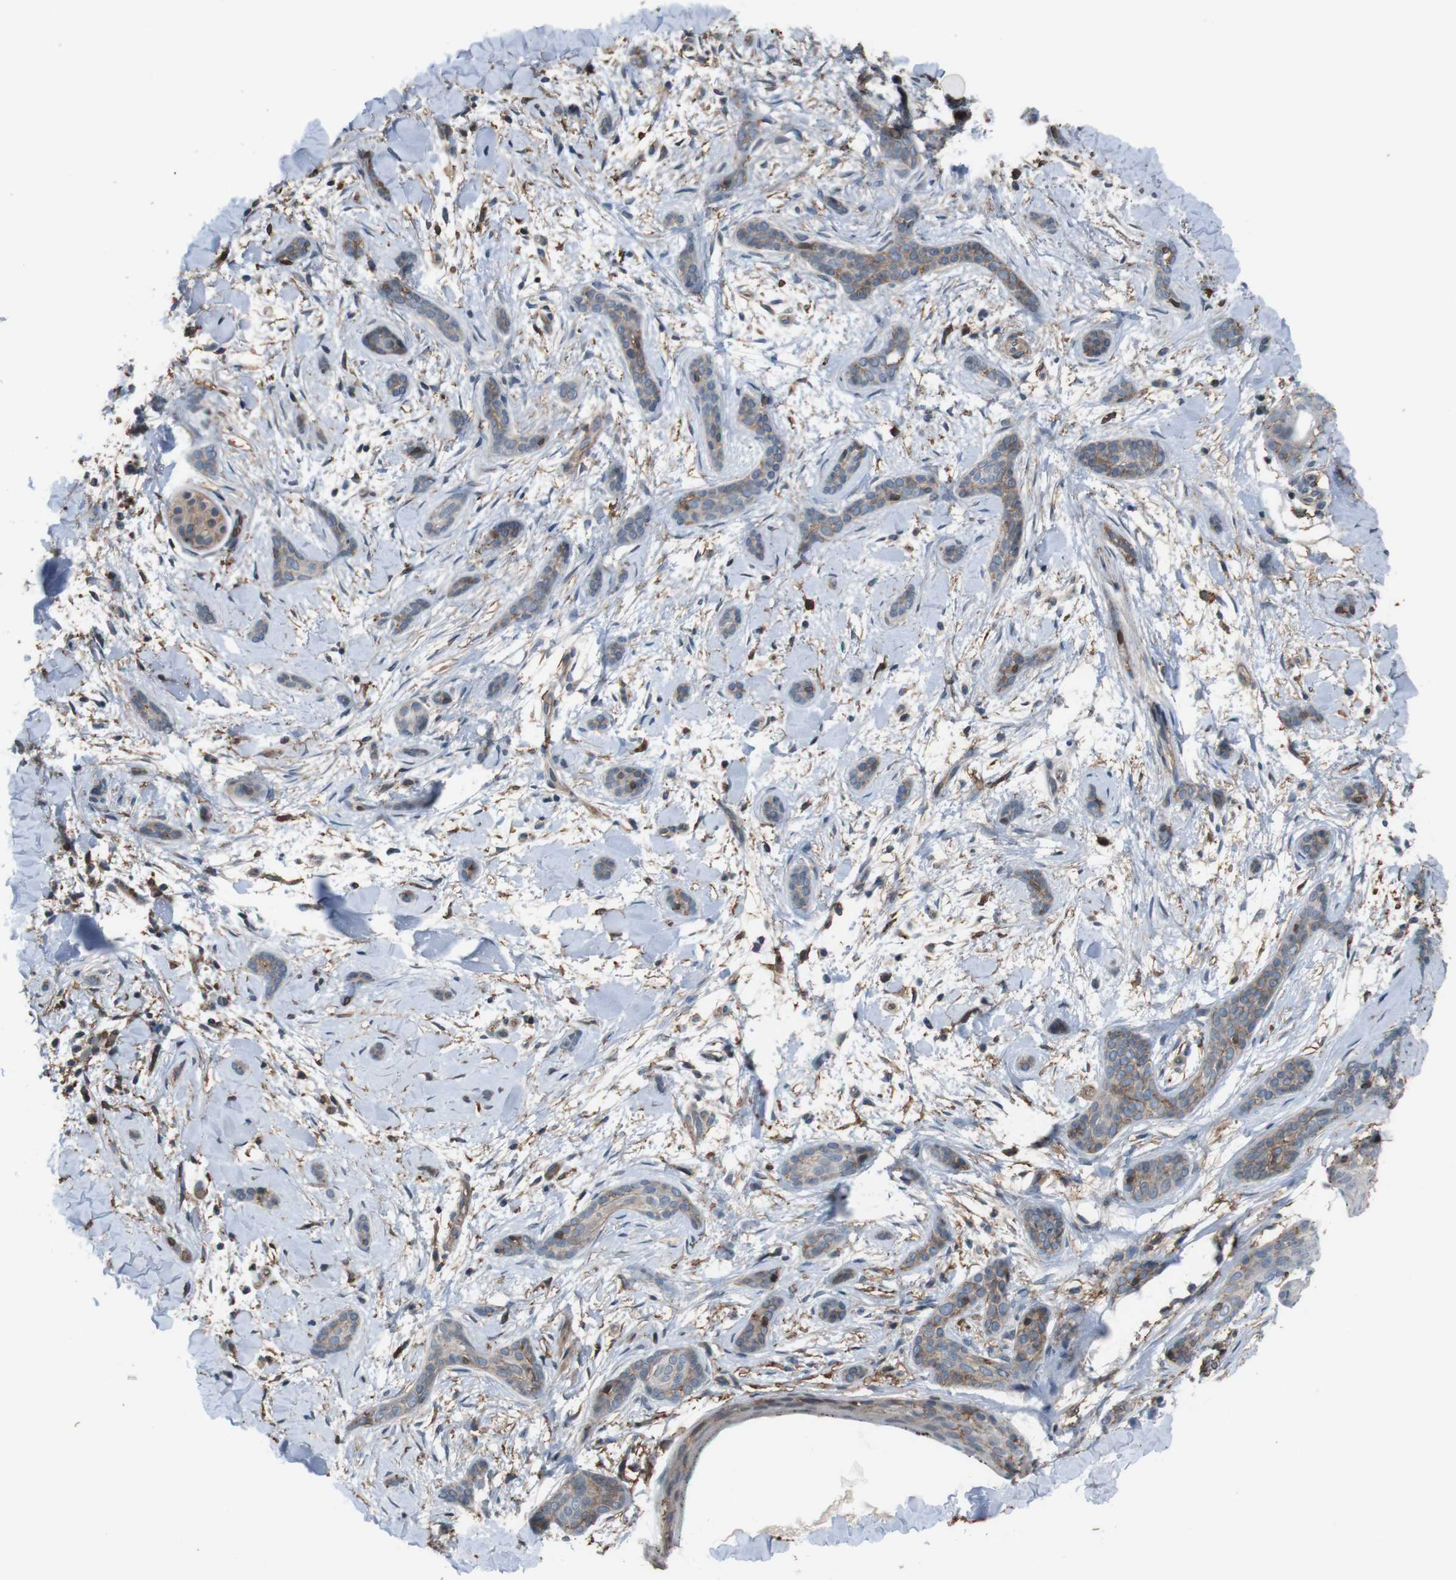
{"staining": {"intensity": "moderate", "quantity": "<25%", "location": "cytoplasmic/membranous"}, "tissue": "skin cancer", "cell_type": "Tumor cells", "image_type": "cancer", "snomed": [{"axis": "morphology", "description": "Basal cell carcinoma"}, {"axis": "morphology", "description": "Adnexal tumor, benign"}, {"axis": "topography", "description": "Skin"}], "caption": "Protein analysis of skin basal cell carcinoma tissue exhibits moderate cytoplasmic/membranous positivity in about <25% of tumor cells.", "gene": "ATP2B1", "patient": {"sex": "female", "age": 42}}